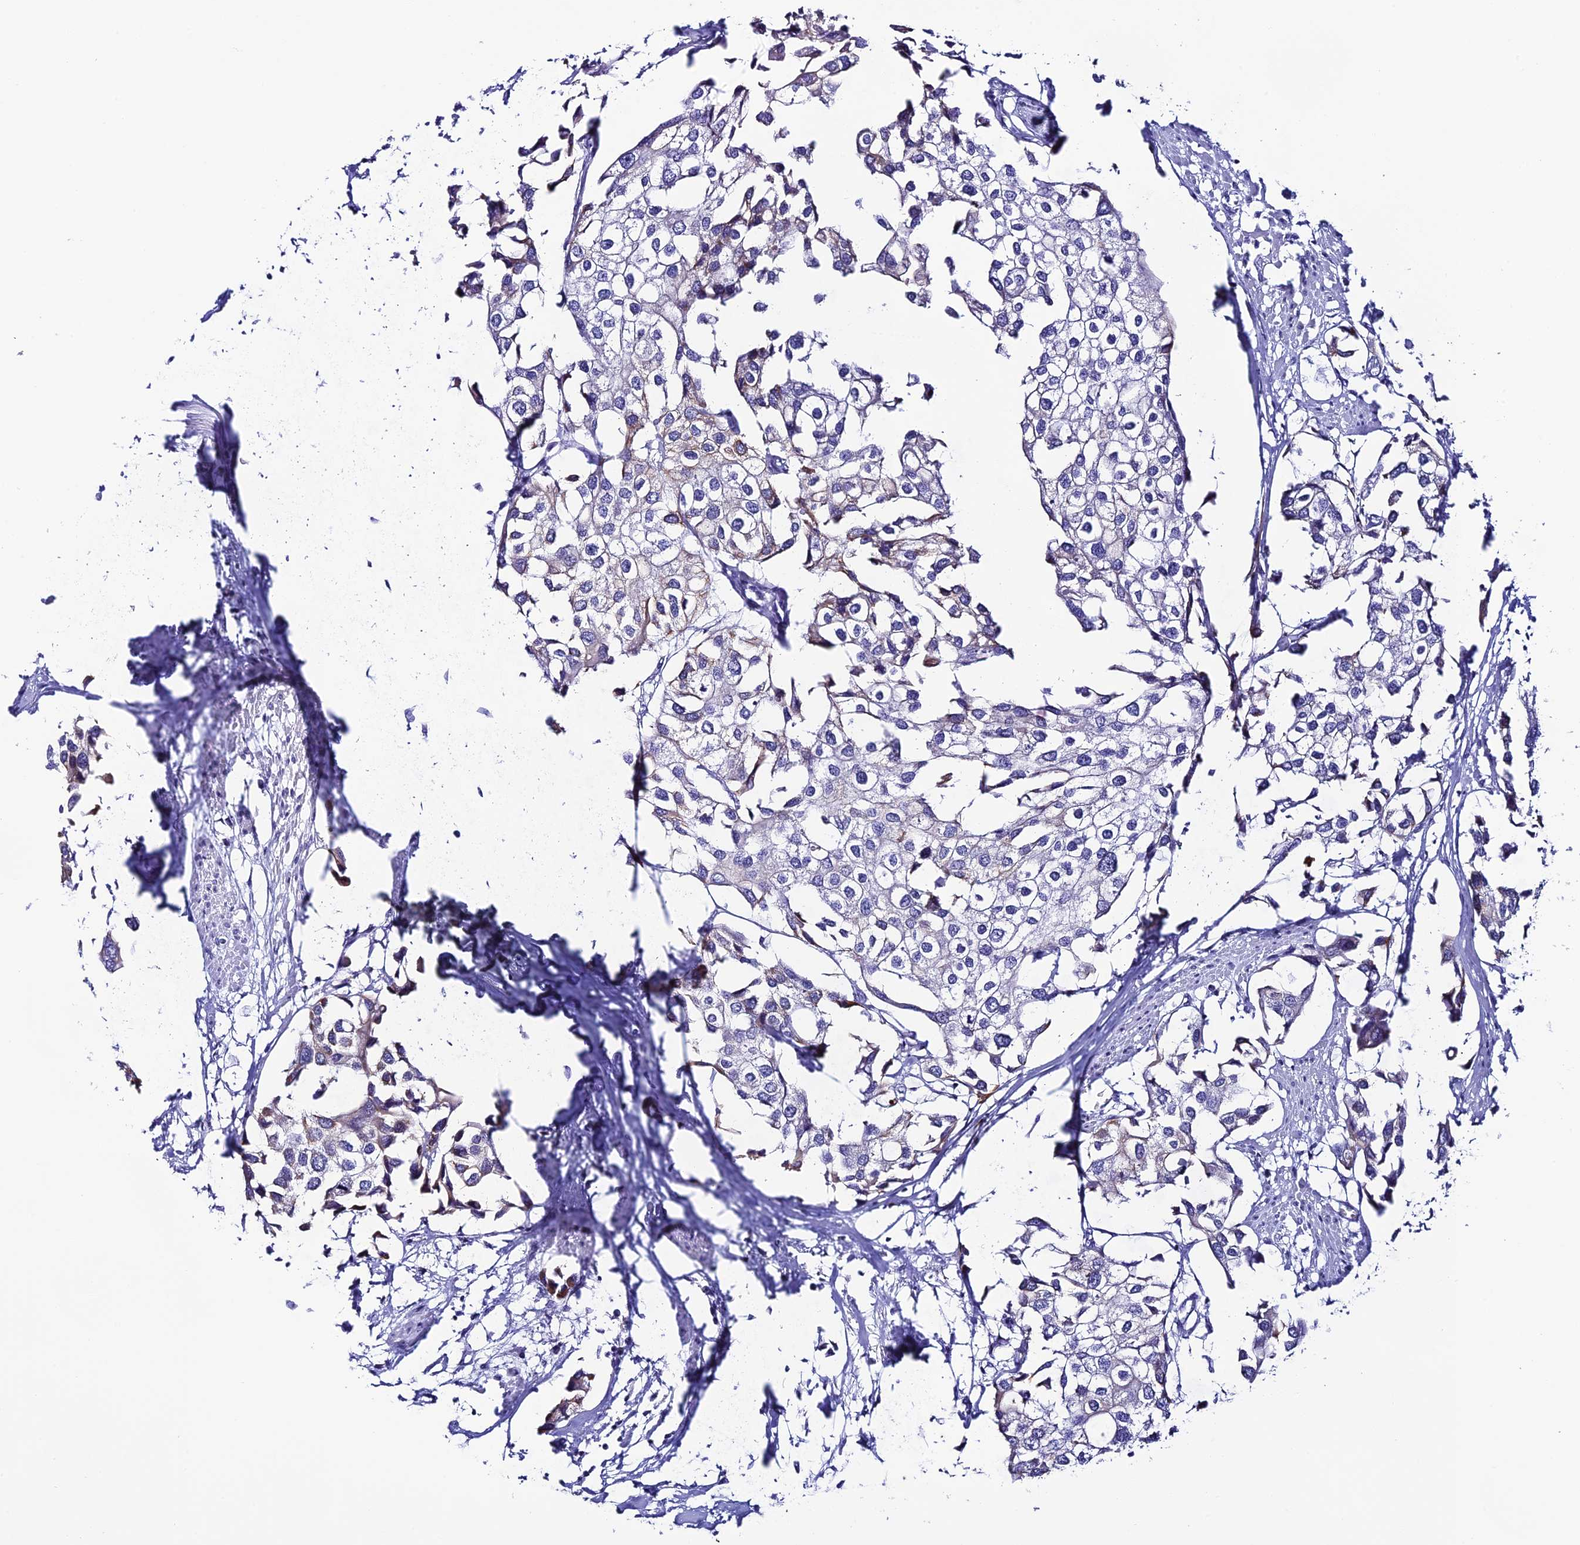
{"staining": {"intensity": "negative", "quantity": "none", "location": "none"}, "tissue": "urothelial cancer", "cell_type": "Tumor cells", "image_type": "cancer", "snomed": [{"axis": "morphology", "description": "Urothelial carcinoma, High grade"}, {"axis": "topography", "description": "Urinary bladder"}], "caption": "DAB (3,3'-diaminobenzidine) immunohistochemical staining of urothelial cancer shows no significant staining in tumor cells.", "gene": "RASGEF1B", "patient": {"sex": "male", "age": 64}}